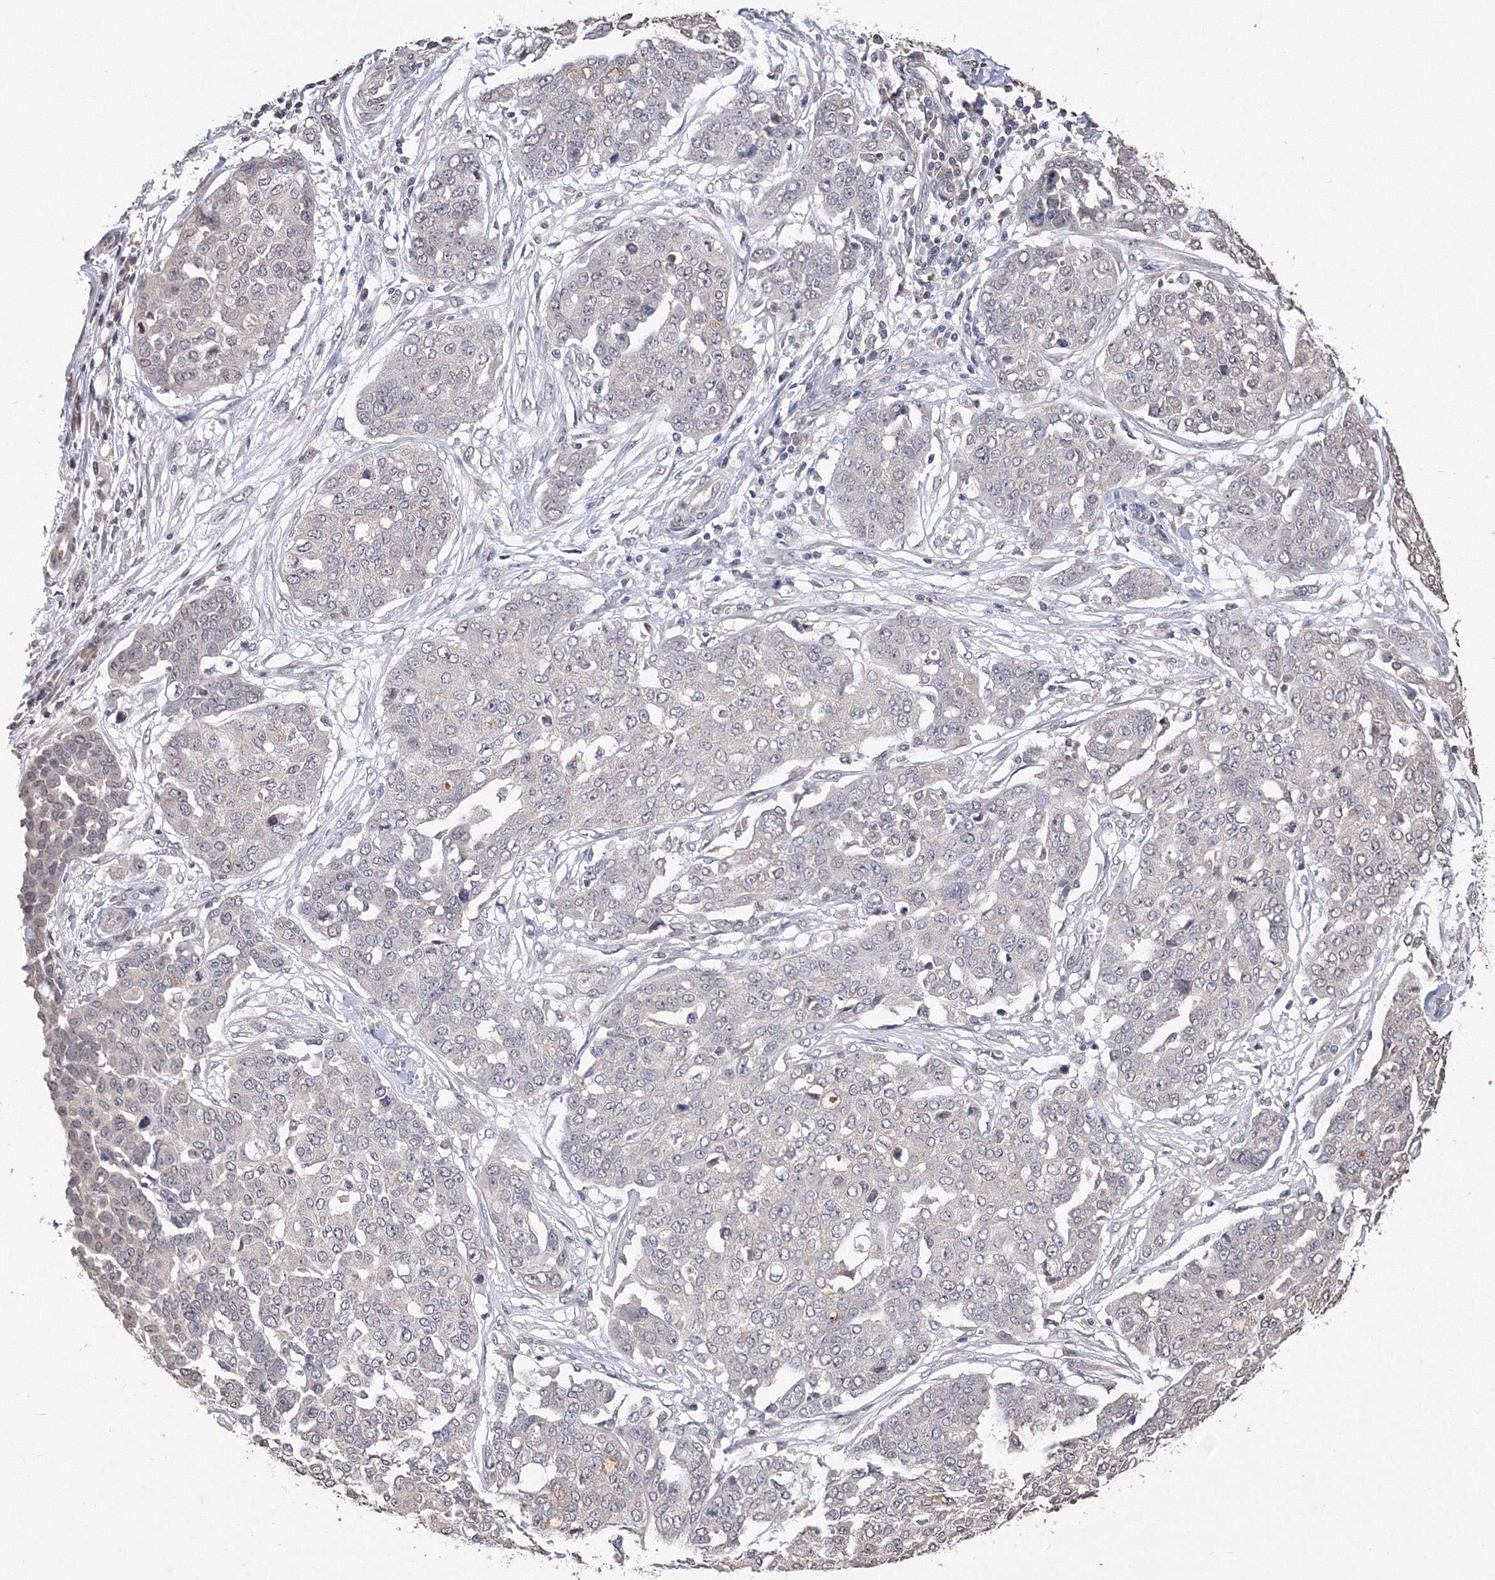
{"staining": {"intensity": "negative", "quantity": "none", "location": "none"}, "tissue": "ovarian cancer", "cell_type": "Tumor cells", "image_type": "cancer", "snomed": [{"axis": "morphology", "description": "Cystadenocarcinoma, serous, NOS"}, {"axis": "topography", "description": "Soft tissue"}, {"axis": "topography", "description": "Ovary"}], "caption": "A high-resolution image shows immunohistochemistry (IHC) staining of ovarian serous cystadenocarcinoma, which displays no significant staining in tumor cells.", "gene": "GPN1", "patient": {"sex": "female", "age": 57}}